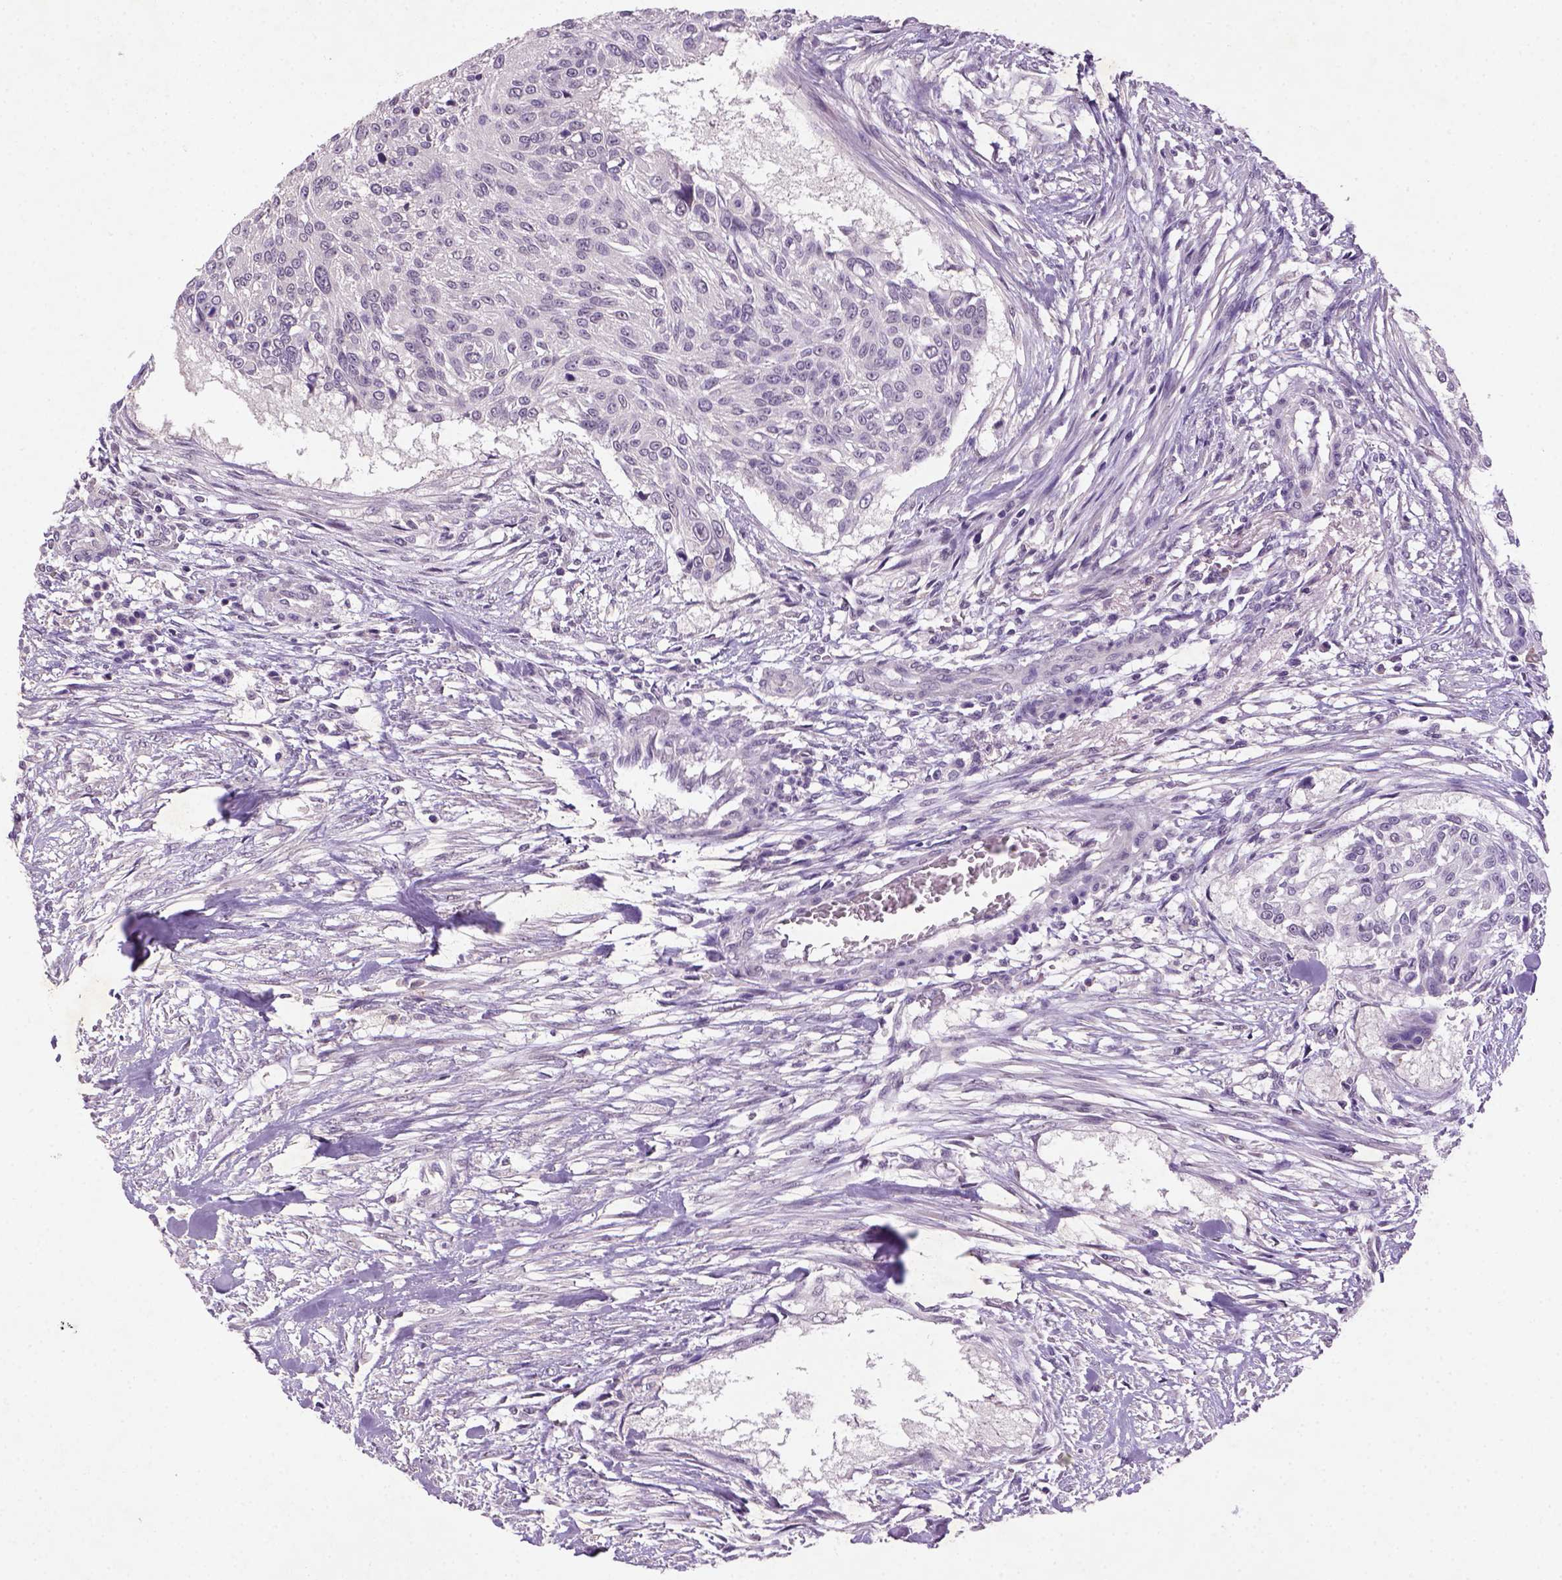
{"staining": {"intensity": "negative", "quantity": "none", "location": "none"}, "tissue": "urothelial cancer", "cell_type": "Tumor cells", "image_type": "cancer", "snomed": [{"axis": "morphology", "description": "Urothelial carcinoma, NOS"}, {"axis": "topography", "description": "Urinary bladder"}], "caption": "Immunohistochemistry photomicrograph of neoplastic tissue: human transitional cell carcinoma stained with DAB (3,3'-diaminobenzidine) demonstrates no significant protein expression in tumor cells.", "gene": "NLGN2", "patient": {"sex": "male", "age": 55}}